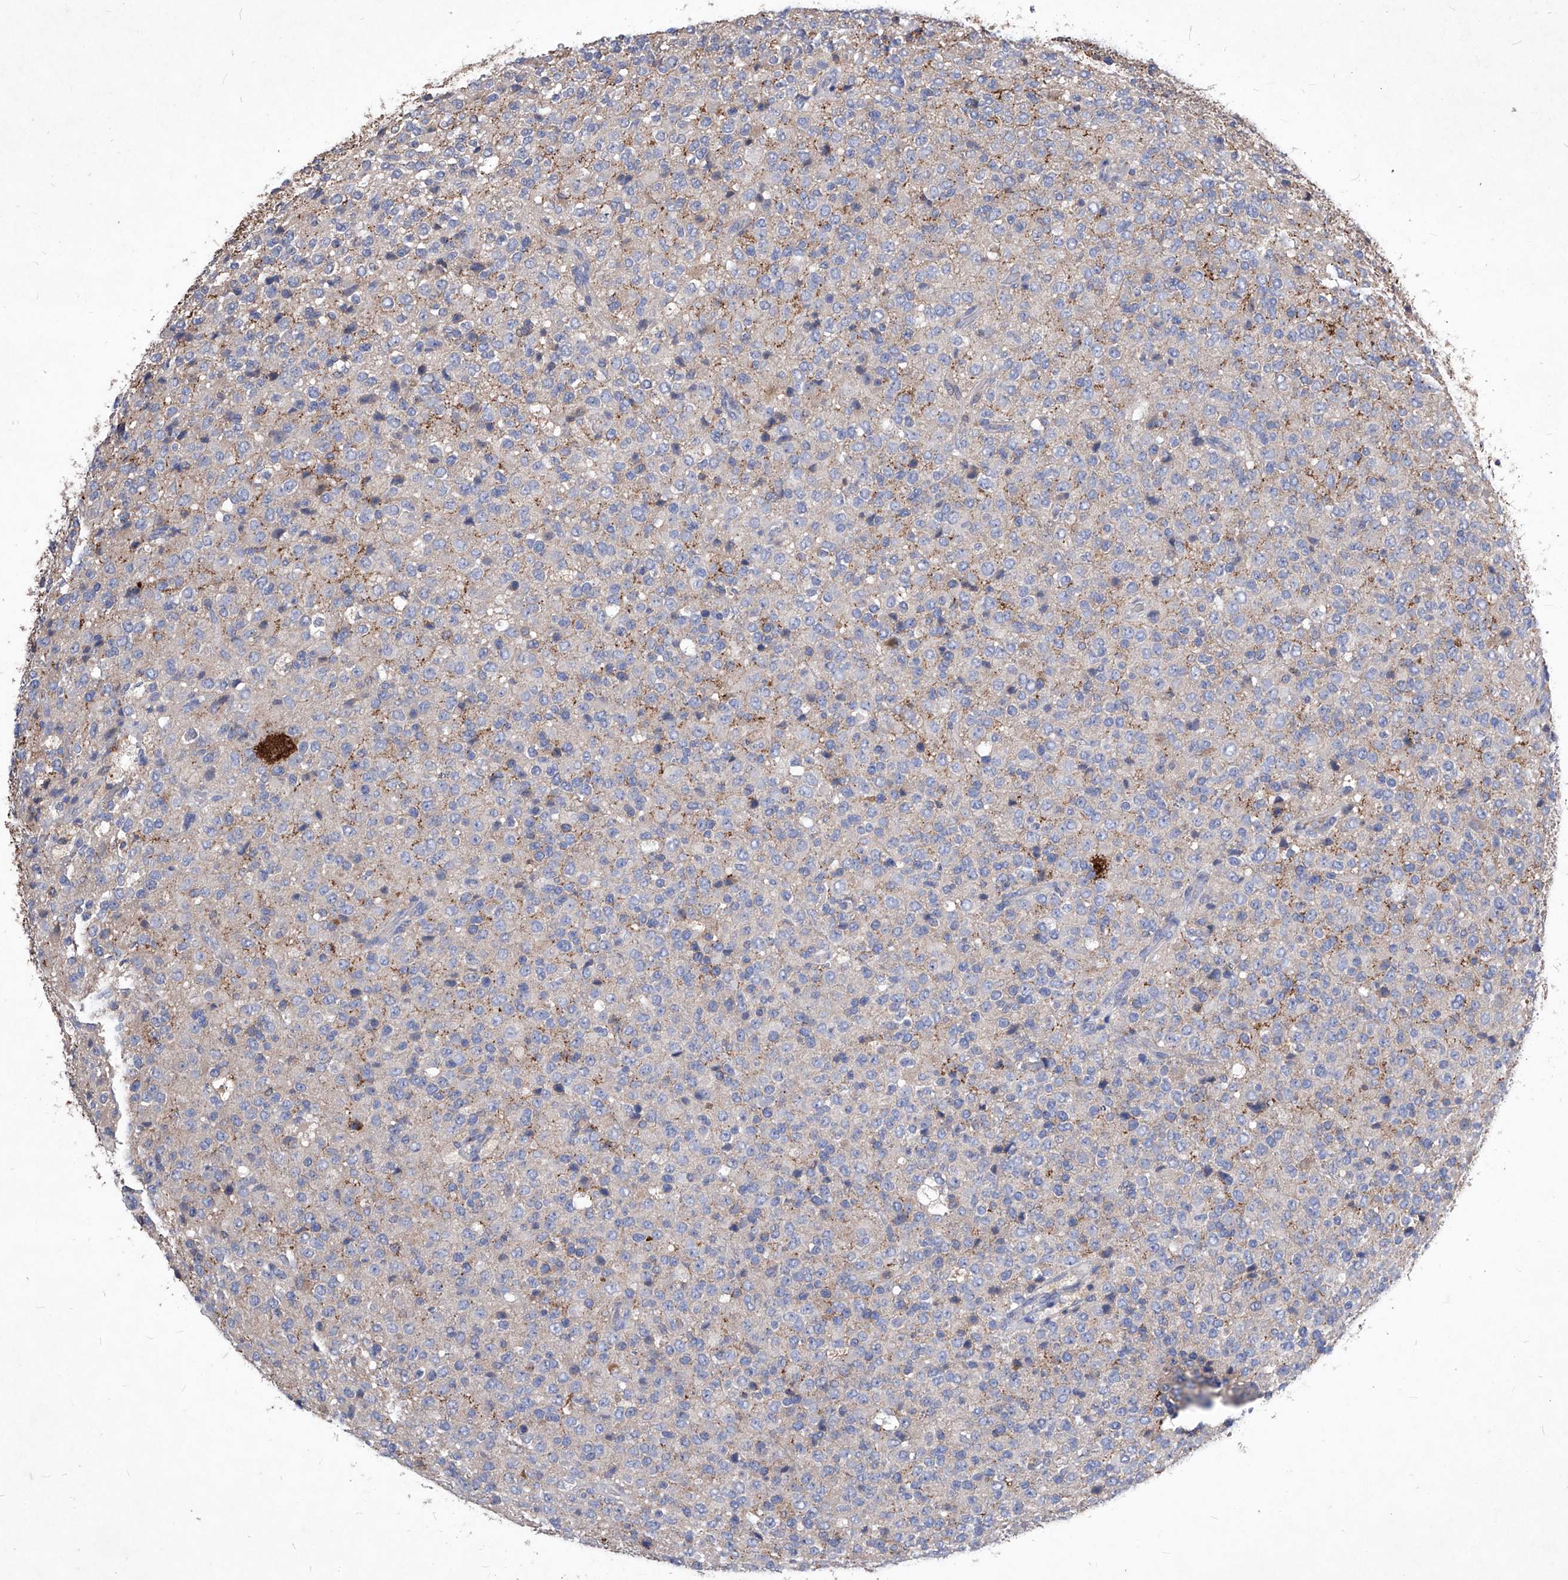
{"staining": {"intensity": "negative", "quantity": "none", "location": "none"}, "tissue": "glioma", "cell_type": "Tumor cells", "image_type": "cancer", "snomed": [{"axis": "morphology", "description": "Glioma, malignant, High grade"}, {"axis": "topography", "description": "pancreas cauda"}], "caption": "Immunohistochemical staining of human malignant glioma (high-grade) shows no significant staining in tumor cells.", "gene": "SYNGR1", "patient": {"sex": "male", "age": 60}}